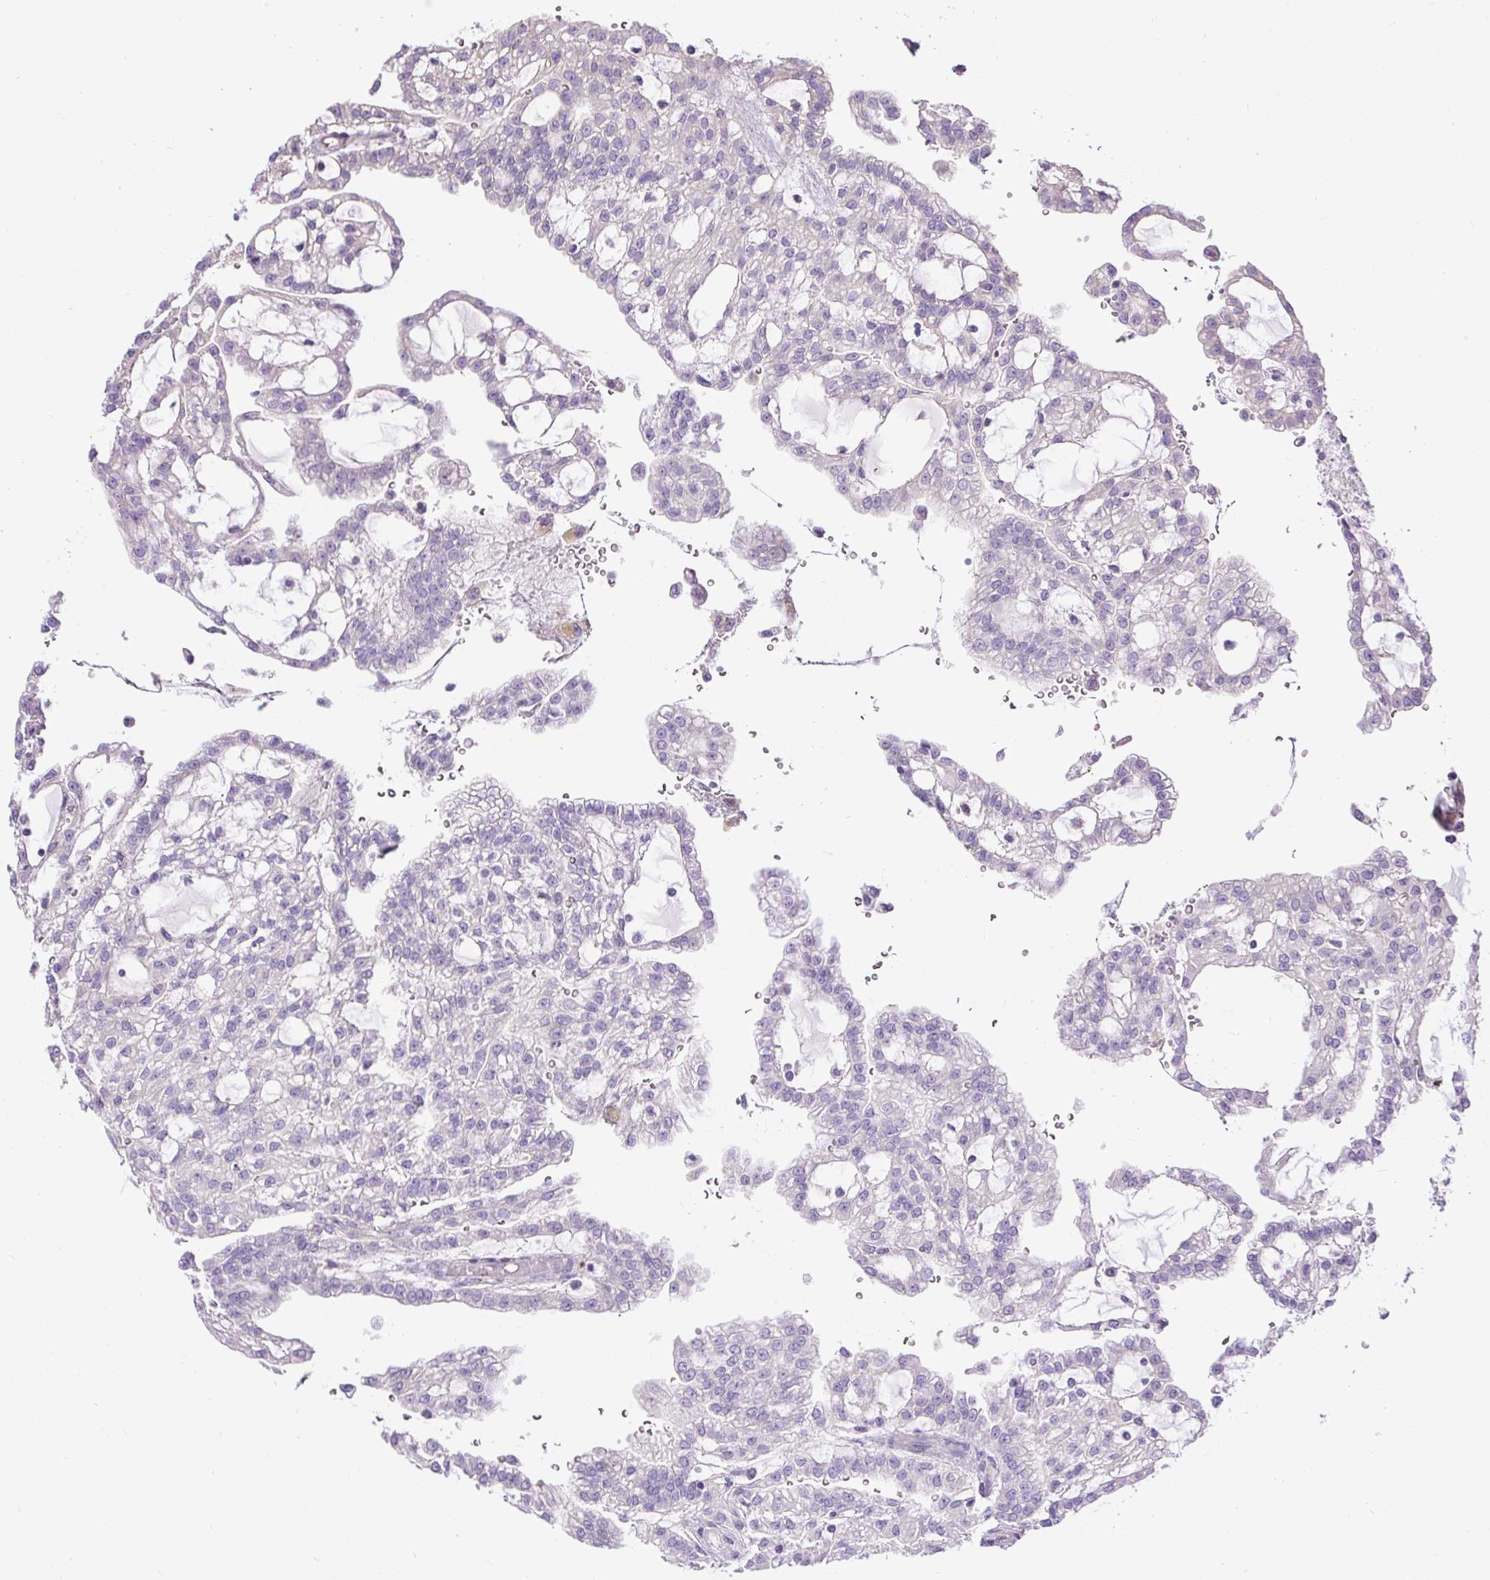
{"staining": {"intensity": "negative", "quantity": "none", "location": "none"}, "tissue": "renal cancer", "cell_type": "Tumor cells", "image_type": "cancer", "snomed": [{"axis": "morphology", "description": "Adenocarcinoma, NOS"}, {"axis": "topography", "description": "Kidney"}], "caption": "Immunohistochemistry image of human renal adenocarcinoma stained for a protein (brown), which reveals no staining in tumor cells. The staining is performed using DAB (3,3'-diaminobenzidine) brown chromogen with nuclei counter-stained in using hematoxylin.", "gene": "CFAP47", "patient": {"sex": "male", "age": 63}}